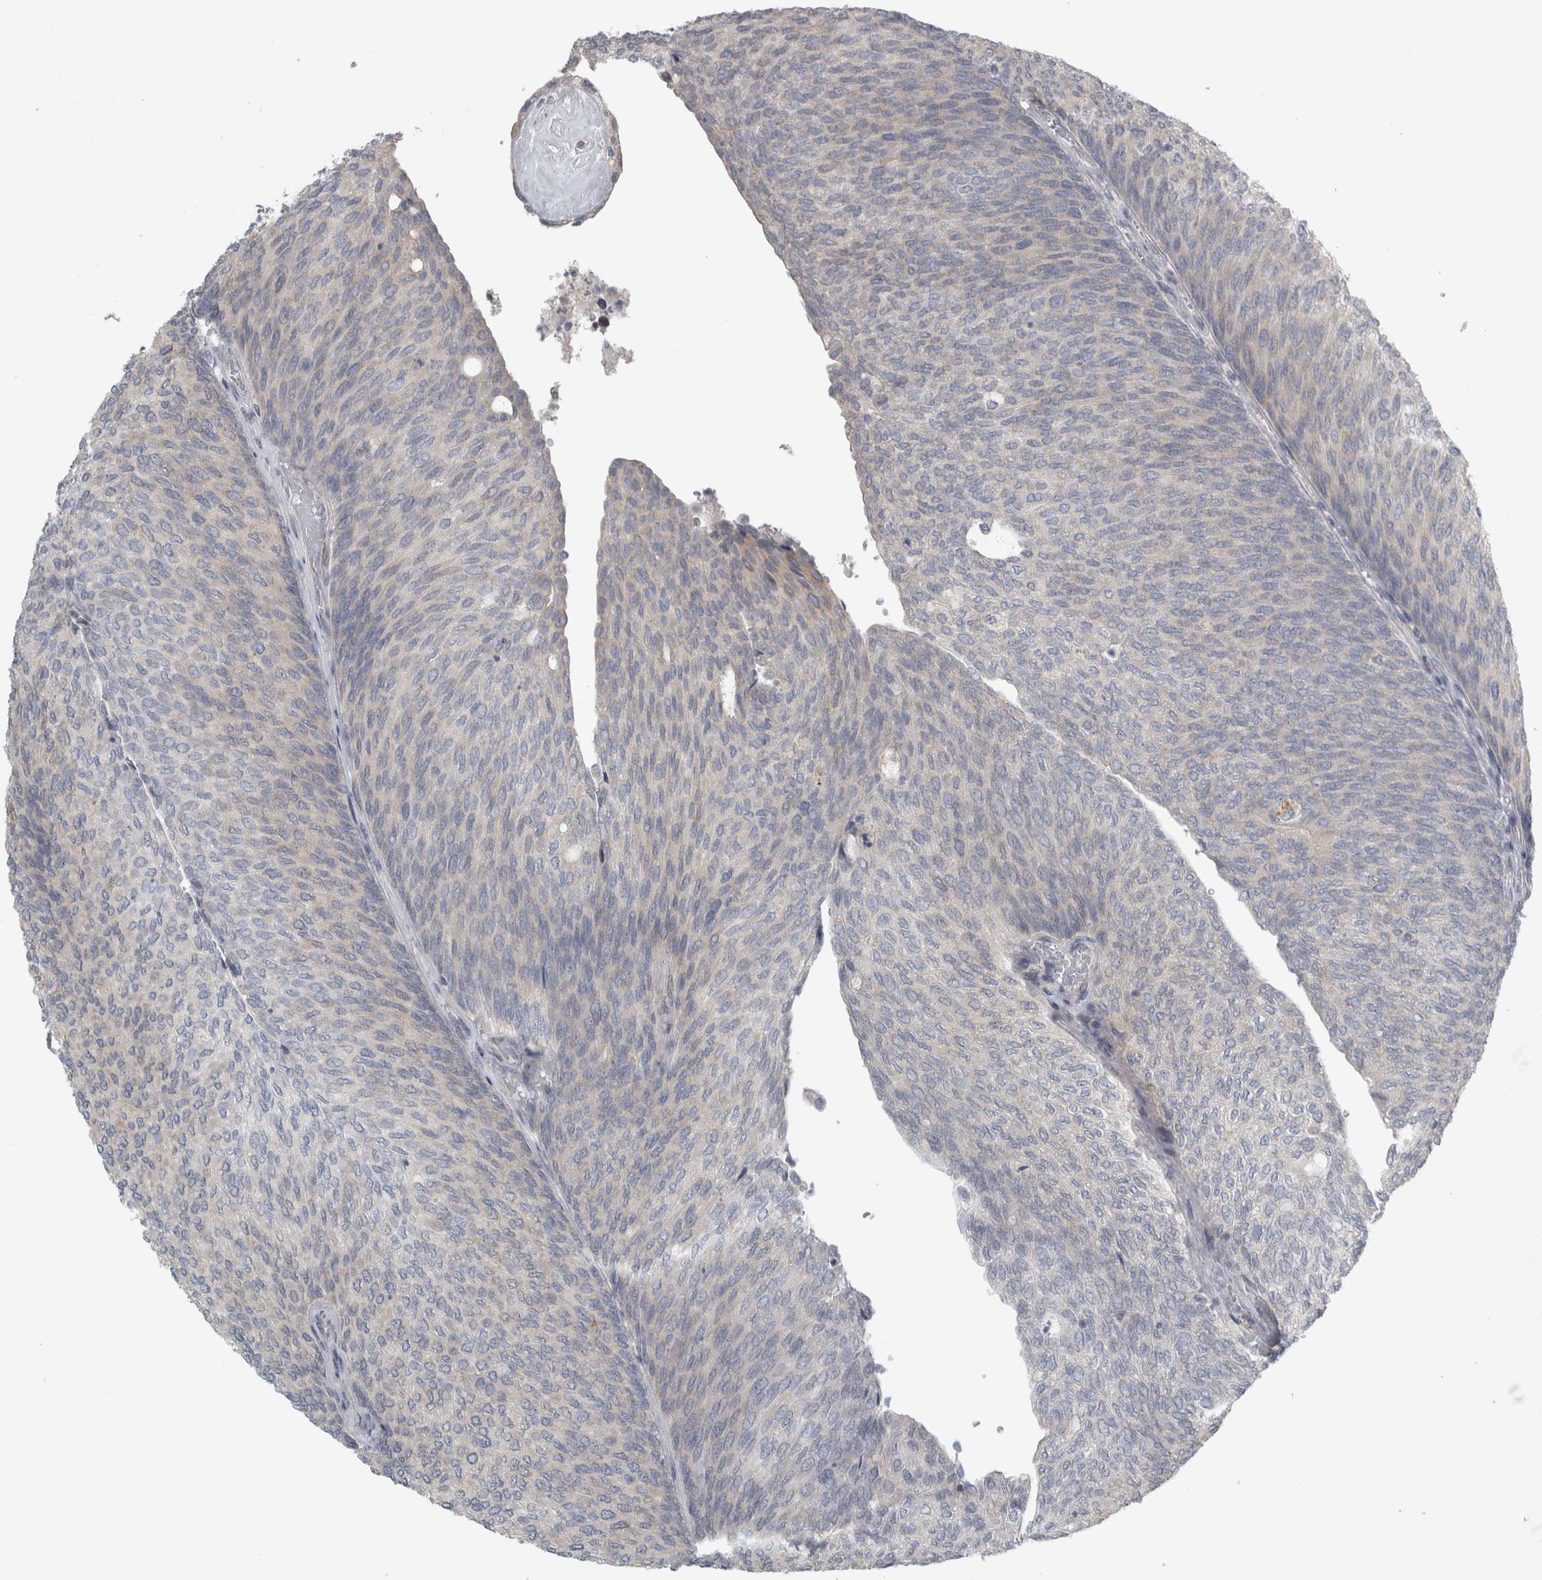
{"staining": {"intensity": "weak", "quantity": "<25%", "location": "cytoplasmic/membranous"}, "tissue": "urothelial cancer", "cell_type": "Tumor cells", "image_type": "cancer", "snomed": [{"axis": "morphology", "description": "Urothelial carcinoma, Low grade"}, {"axis": "topography", "description": "Urinary bladder"}], "caption": "Immunohistochemistry (IHC) micrograph of neoplastic tissue: urothelial cancer stained with DAB shows no significant protein staining in tumor cells.", "gene": "SIGMAR1", "patient": {"sex": "female", "age": 79}}